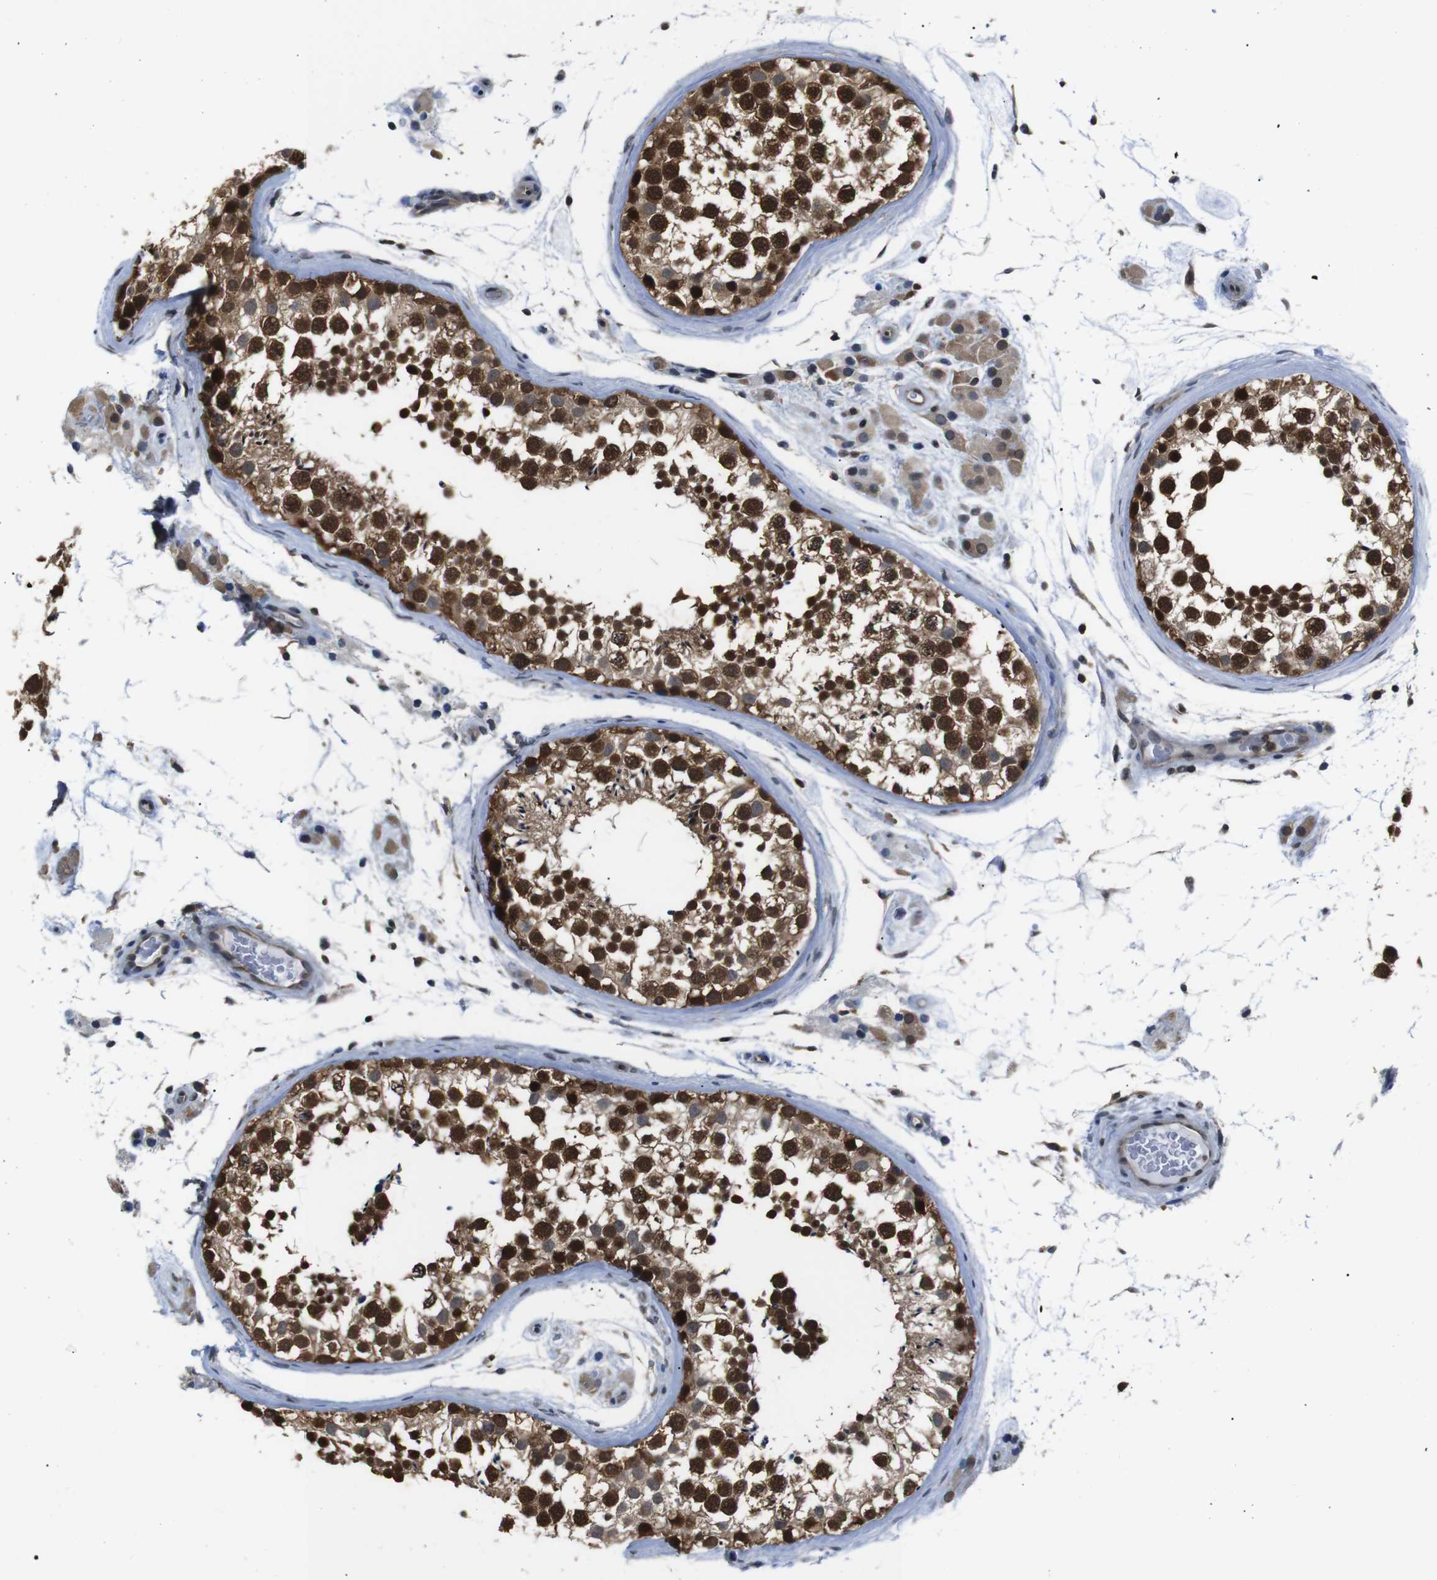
{"staining": {"intensity": "strong", "quantity": ">75%", "location": "cytoplasmic/membranous,nuclear"}, "tissue": "testis", "cell_type": "Cells in seminiferous ducts", "image_type": "normal", "snomed": [{"axis": "morphology", "description": "Normal tissue, NOS"}, {"axis": "topography", "description": "Testis"}], "caption": "Brown immunohistochemical staining in normal human testis displays strong cytoplasmic/membranous,nuclear positivity in about >75% of cells in seminiferous ducts.", "gene": "UBXN1", "patient": {"sex": "male", "age": 46}}